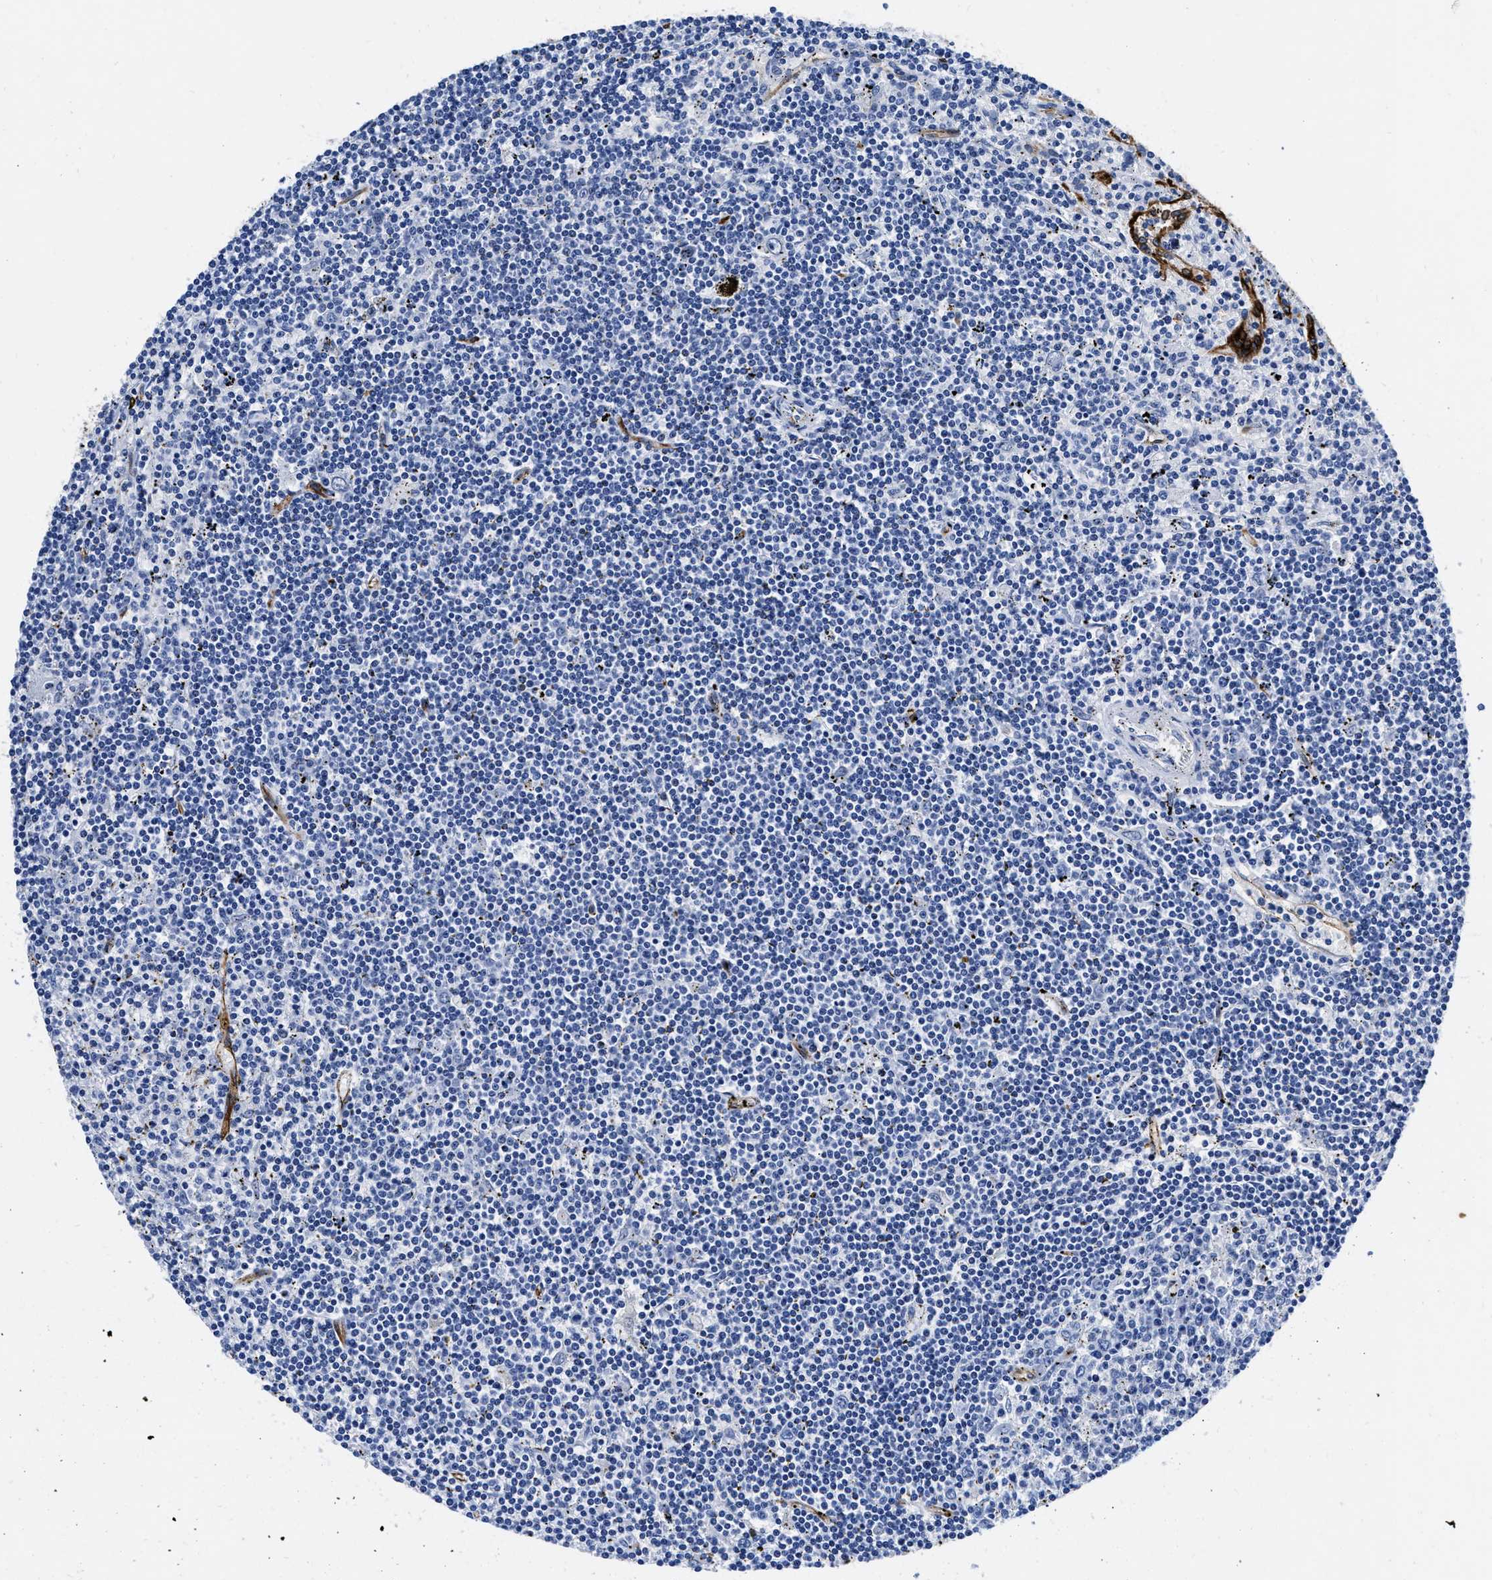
{"staining": {"intensity": "negative", "quantity": "none", "location": "none"}, "tissue": "lymphoma", "cell_type": "Tumor cells", "image_type": "cancer", "snomed": [{"axis": "morphology", "description": "Malignant lymphoma, non-Hodgkin's type, Low grade"}, {"axis": "topography", "description": "Spleen"}], "caption": "There is no significant staining in tumor cells of low-grade malignant lymphoma, non-Hodgkin's type. (DAB IHC, high magnification).", "gene": "TVP23B", "patient": {"sex": "male", "age": 76}}